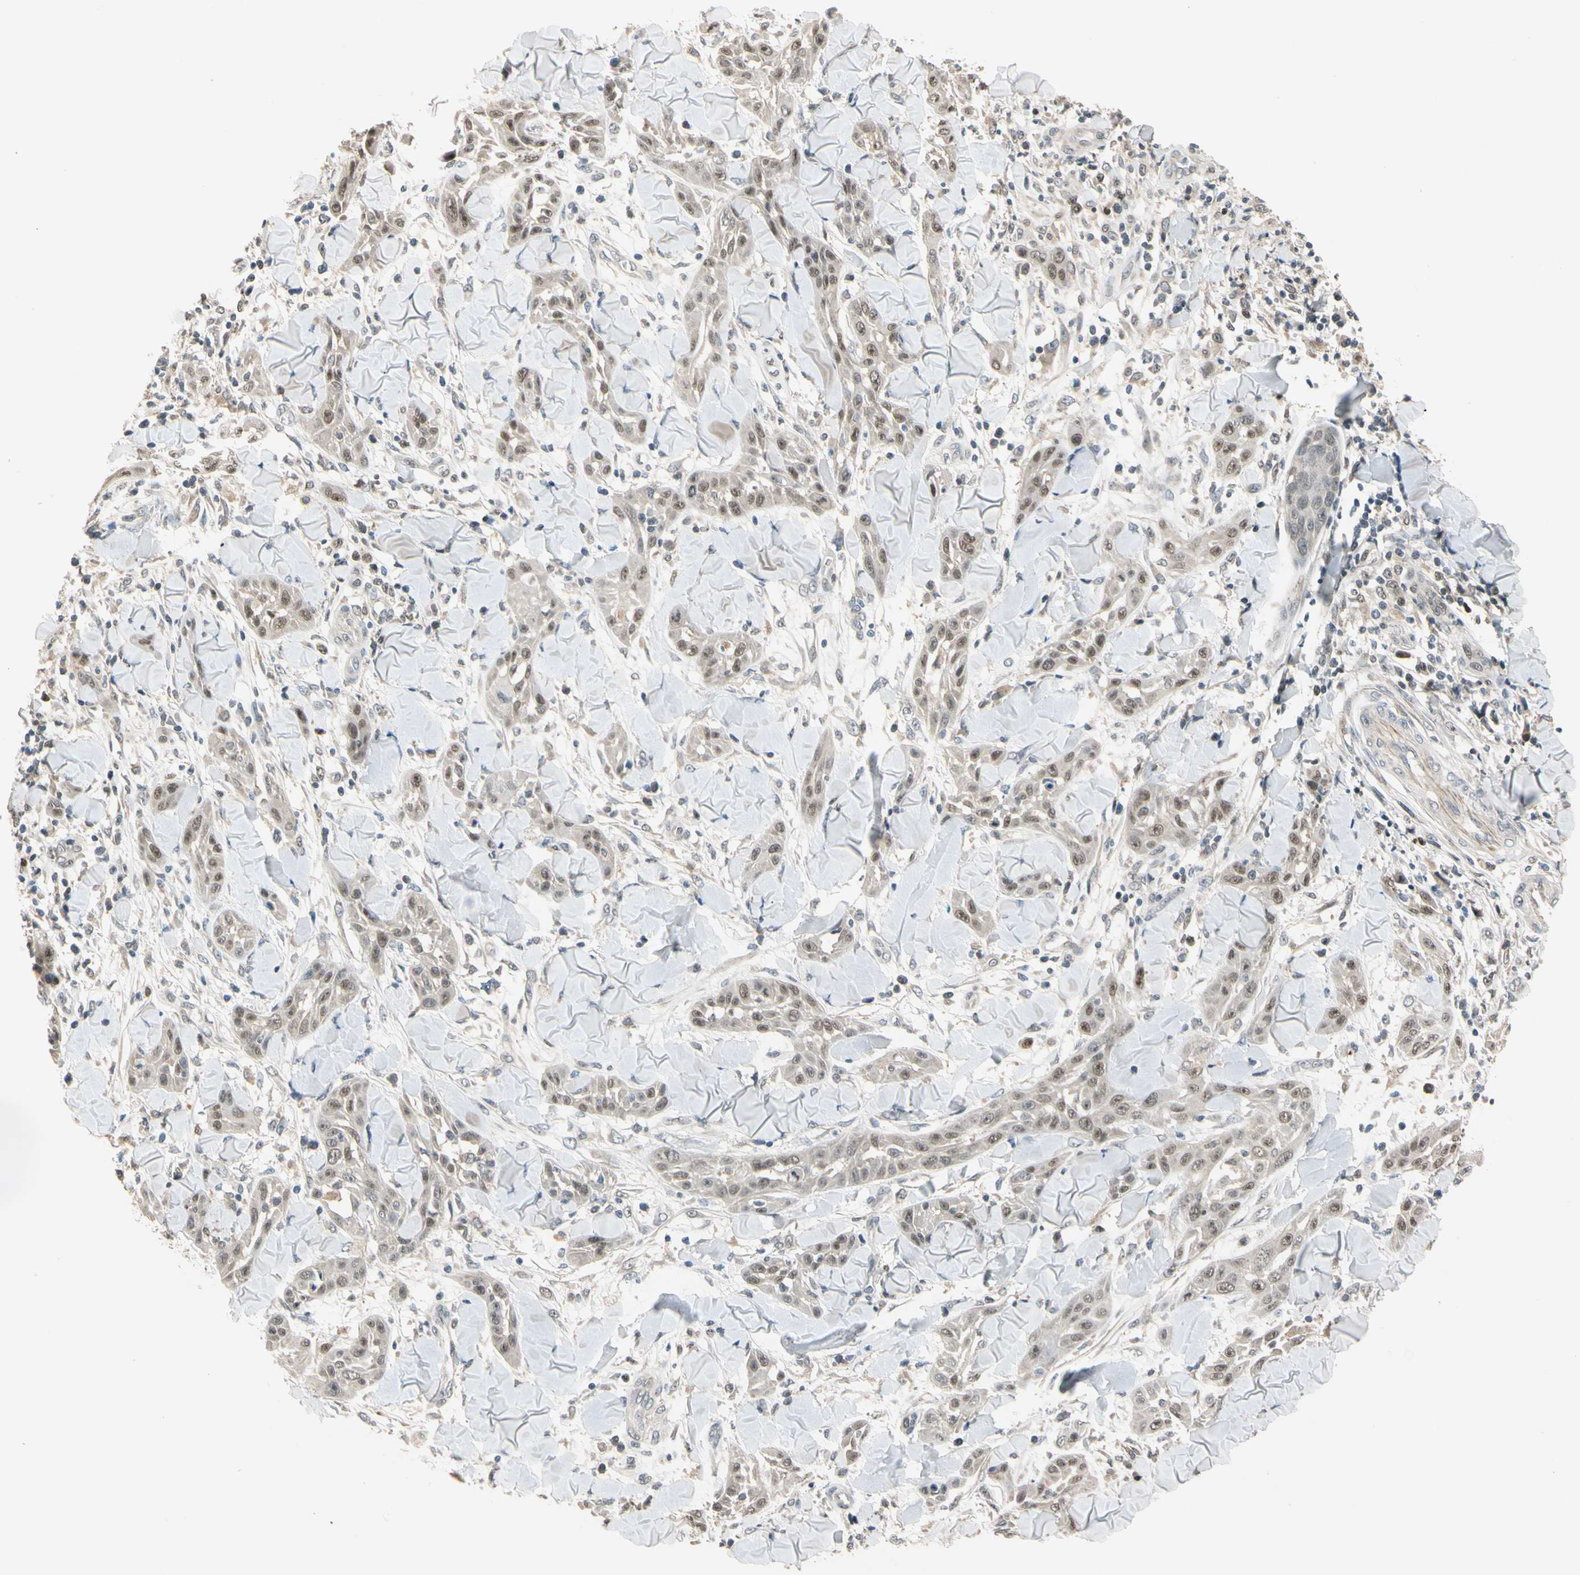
{"staining": {"intensity": "moderate", "quantity": ">75%", "location": "cytoplasmic/membranous,nuclear"}, "tissue": "skin cancer", "cell_type": "Tumor cells", "image_type": "cancer", "snomed": [{"axis": "morphology", "description": "Squamous cell carcinoma, NOS"}, {"axis": "topography", "description": "Skin"}], "caption": "About >75% of tumor cells in human skin cancer show moderate cytoplasmic/membranous and nuclear protein expression as visualized by brown immunohistochemical staining.", "gene": "RIOX2", "patient": {"sex": "male", "age": 24}}